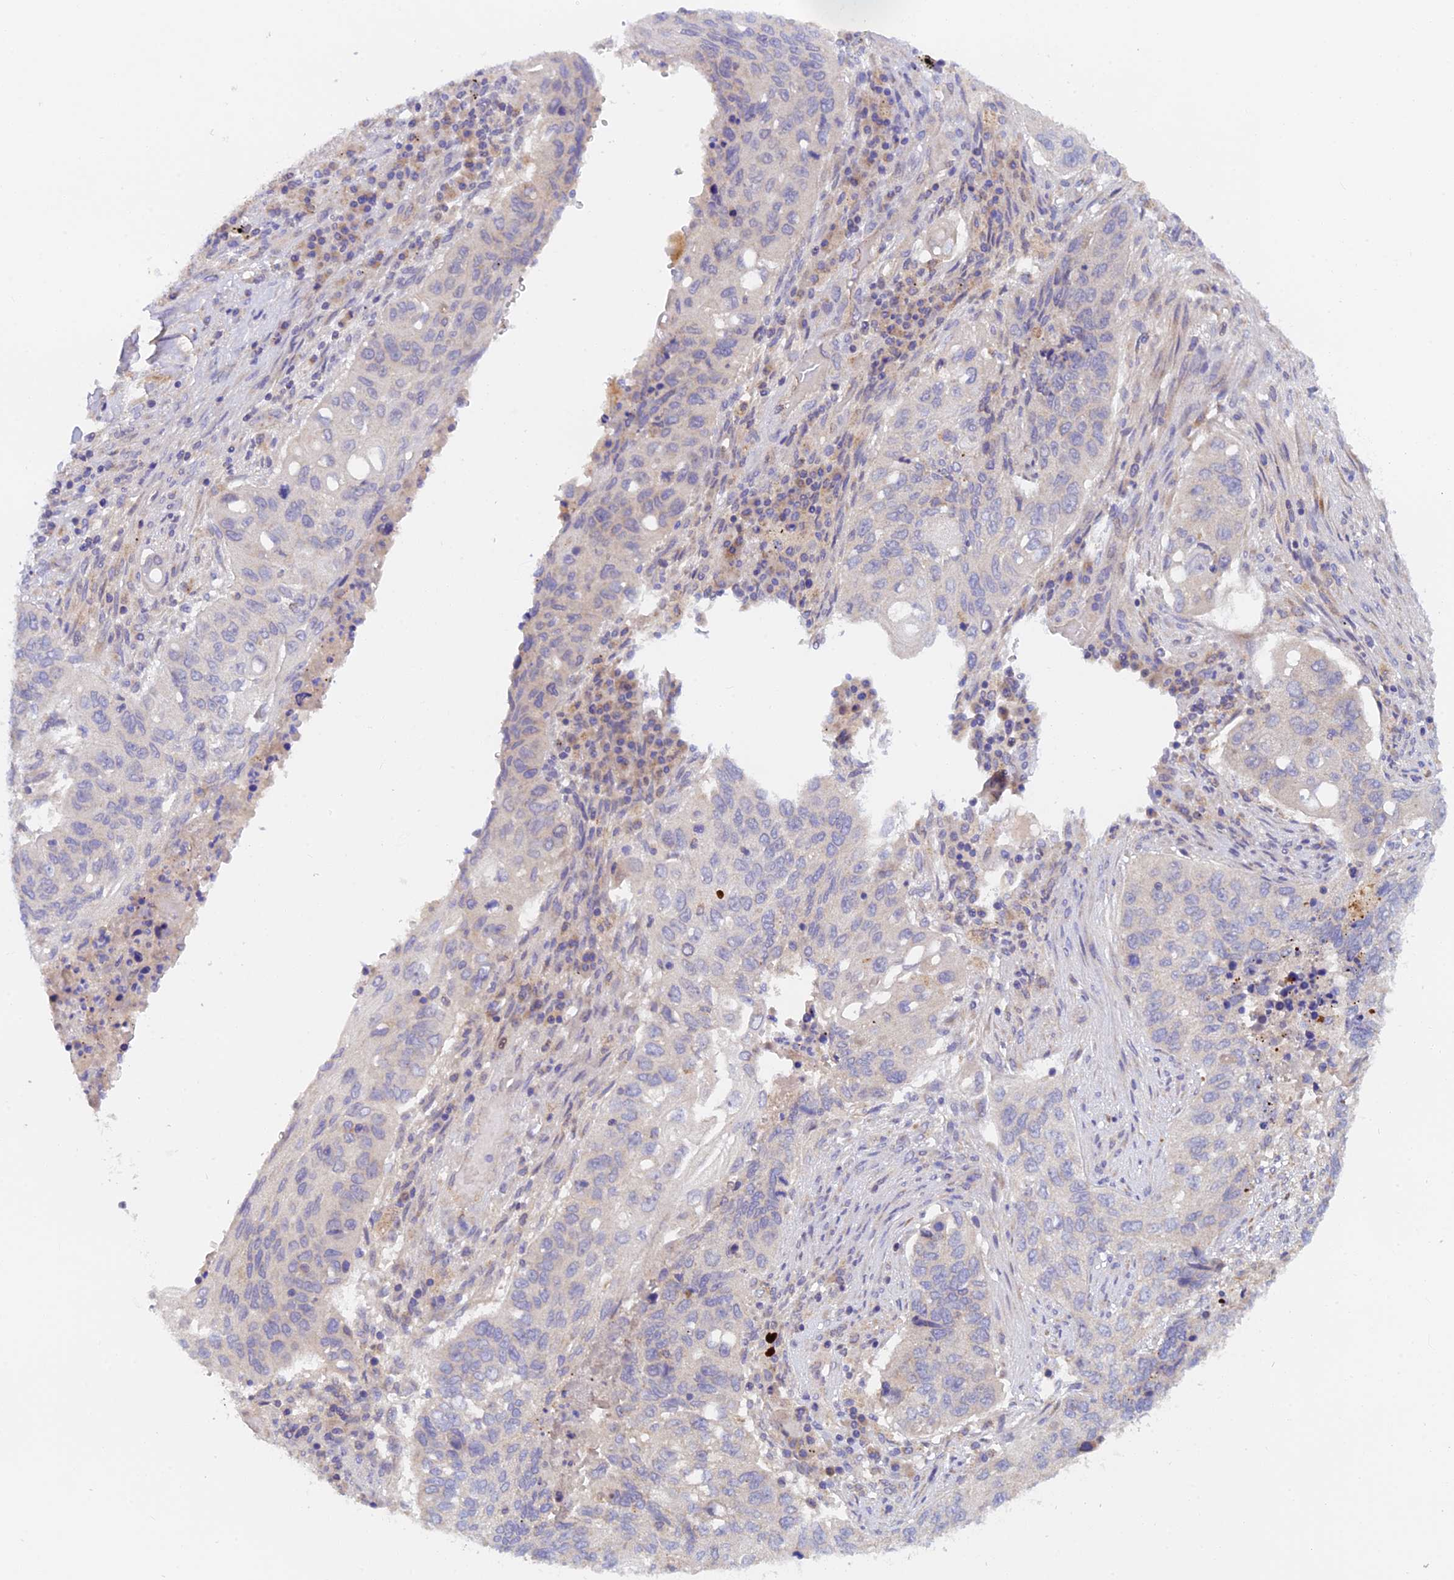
{"staining": {"intensity": "negative", "quantity": "none", "location": "none"}, "tissue": "lung cancer", "cell_type": "Tumor cells", "image_type": "cancer", "snomed": [{"axis": "morphology", "description": "Squamous cell carcinoma, NOS"}, {"axis": "topography", "description": "Lung"}], "caption": "IHC image of neoplastic tissue: lung cancer (squamous cell carcinoma) stained with DAB (3,3'-diaminobenzidine) shows no significant protein staining in tumor cells.", "gene": "RANBP6", "patient": {"sex": "female", "age": 63}}